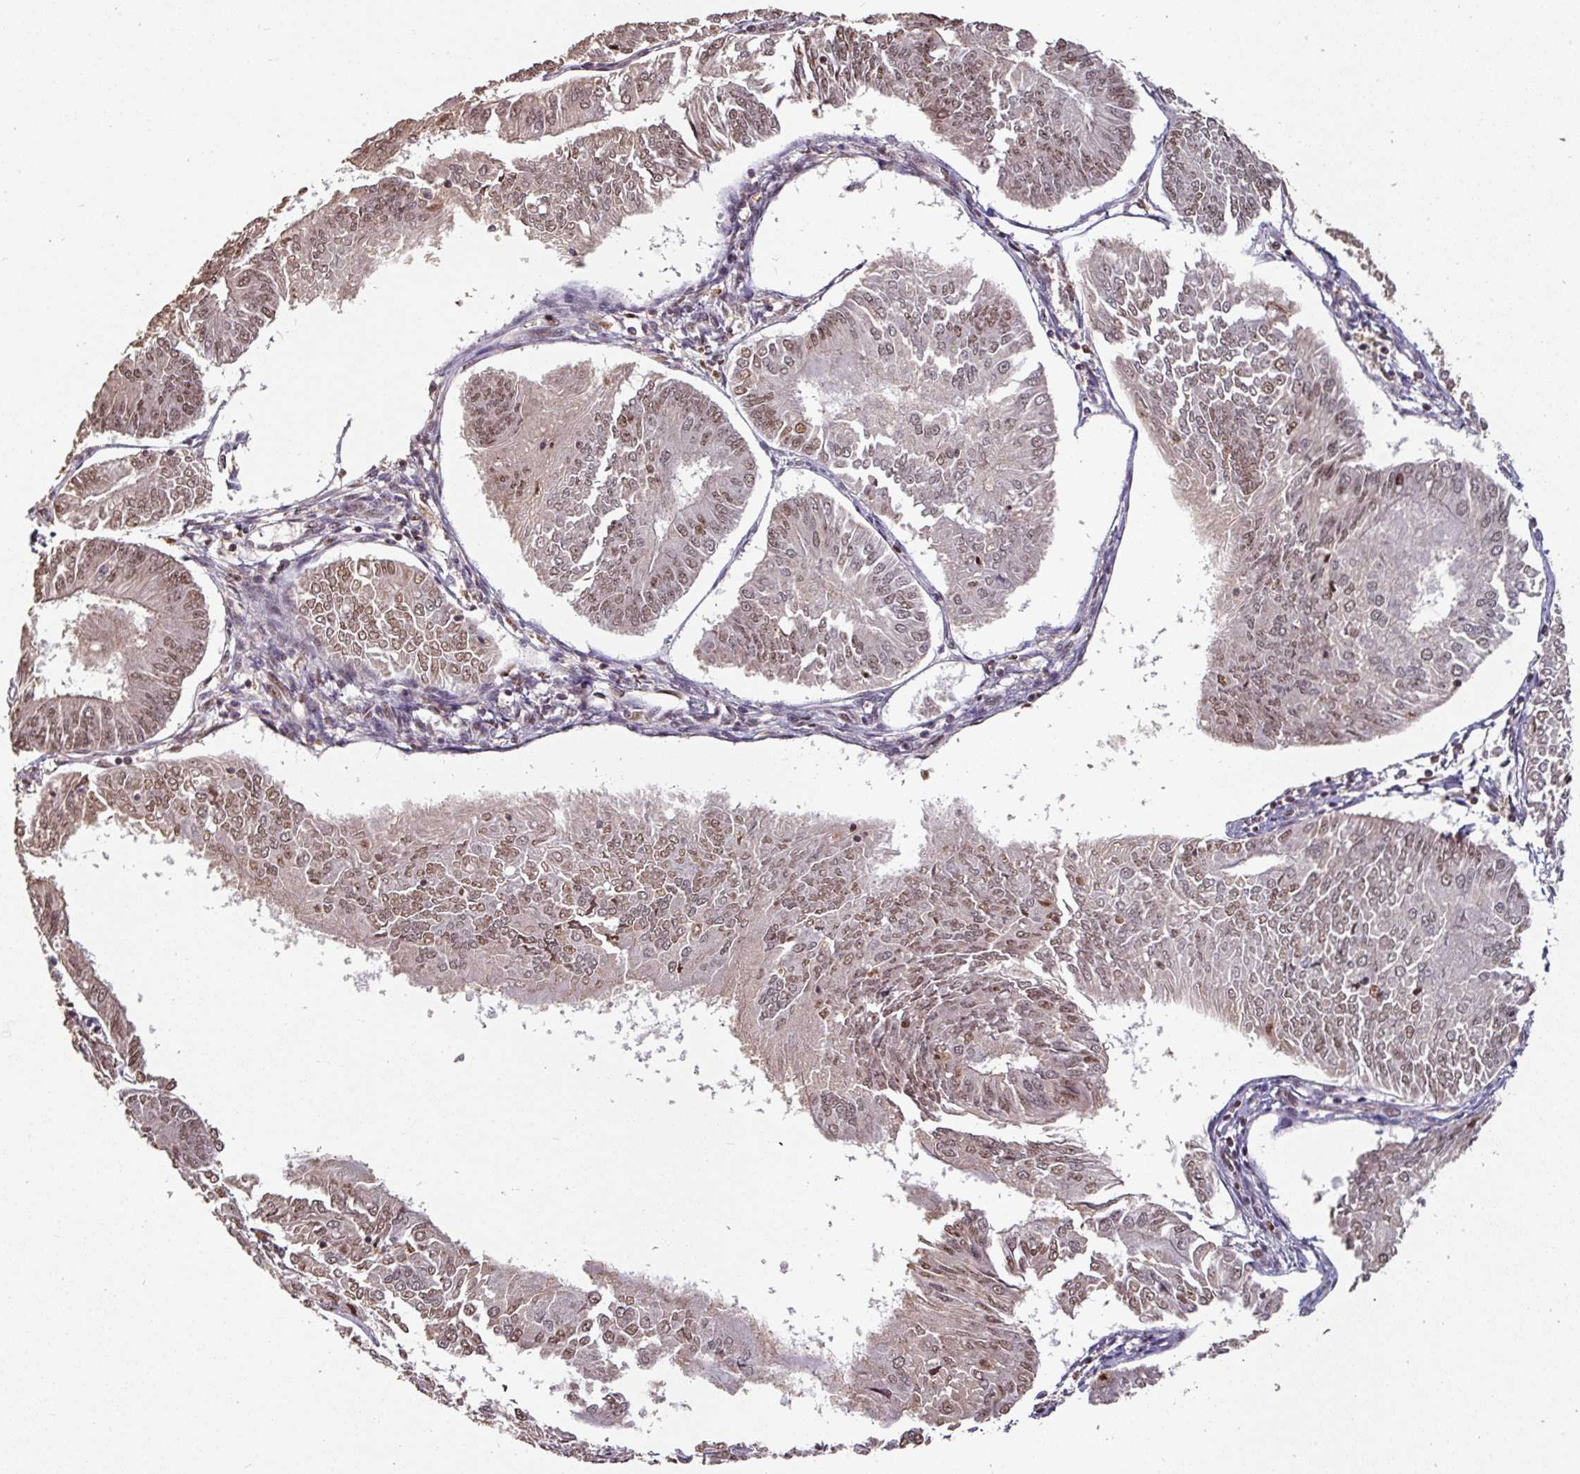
{"staining": {"intensity": "moderate", "quantity": ">75%", "location": "nuclear"}, "tissue": "endometrial cancer", "cell_type": "Tumor cells", "image_type": "cancer", "snomed": [{"axis": "morphology", "description": "Adenocarcinoma, NOS"}, {"axis": "topography", "description": "Endometrium"}], "caption": "IHC micrograph of endometrial cancer stained for a protein (brown), which demonstrates medium levels of moderate nuclear positivity in approximately >75% of tumor cells.", "gene": "POLD1", "patient": {"sex": "female", "age": 58}}